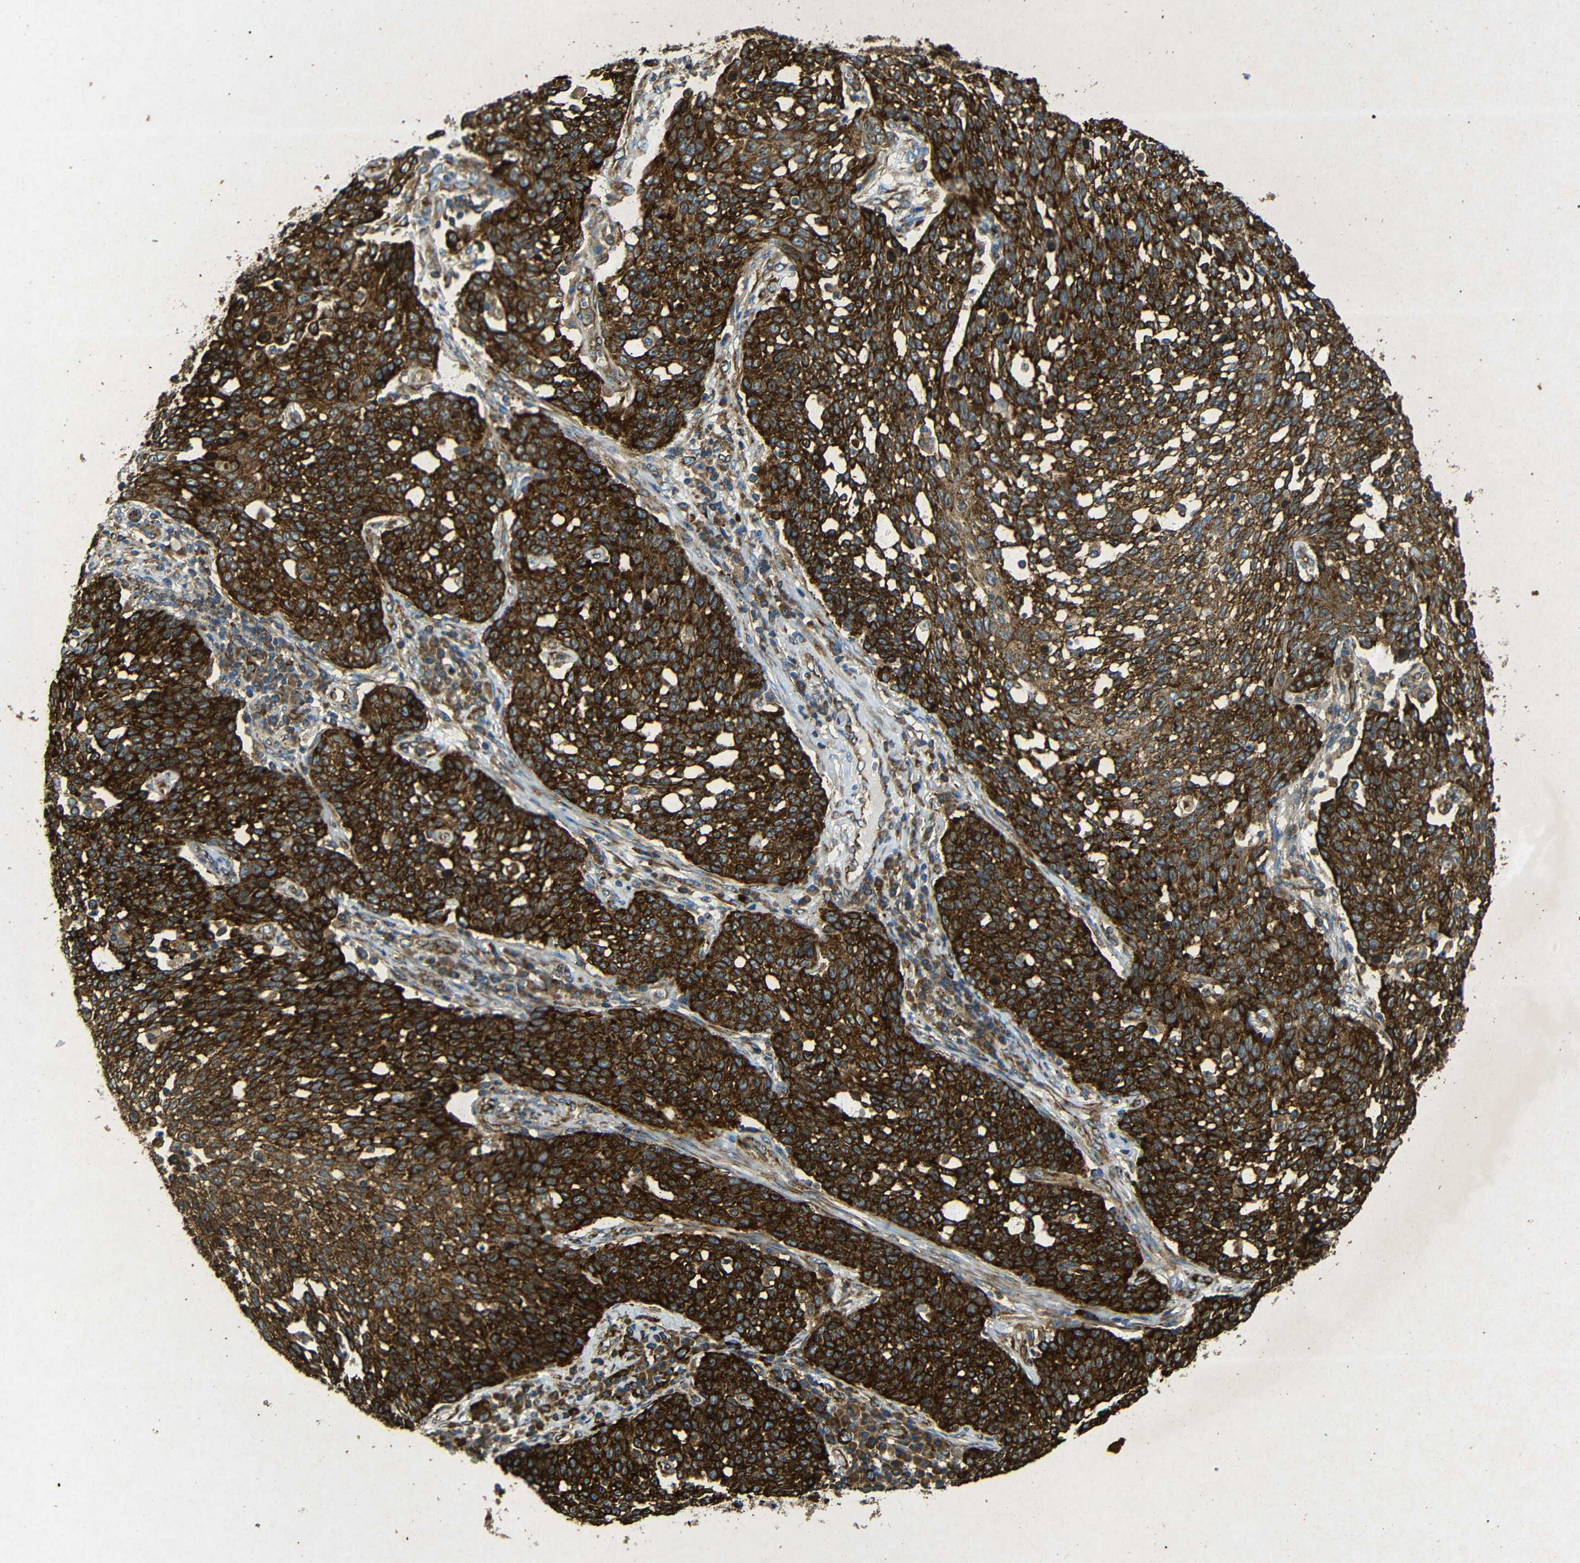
{"staining": {"intensity": "strong", "quantity": ">75%", "location": "cytoplasmic/membranous"}, "tissue": "cervical cancer", "cell_type": "Tumor cells", "image_type": "cancer", "snomed": [{"axis": "morphology", "description": "Squamous cell carcinoma, NOS"}, {"axis": "topography", "description": "Cervix"}], "caption": "A micrograph showing strong cytoplasmic/membranous staining in approximately >75% of tumor cells in cervical squamous cell carcinoma, as visualized by brown immunohistochemical staining.", "gene": "BTF3", "patient": {"sex": "female", "age": 34}}